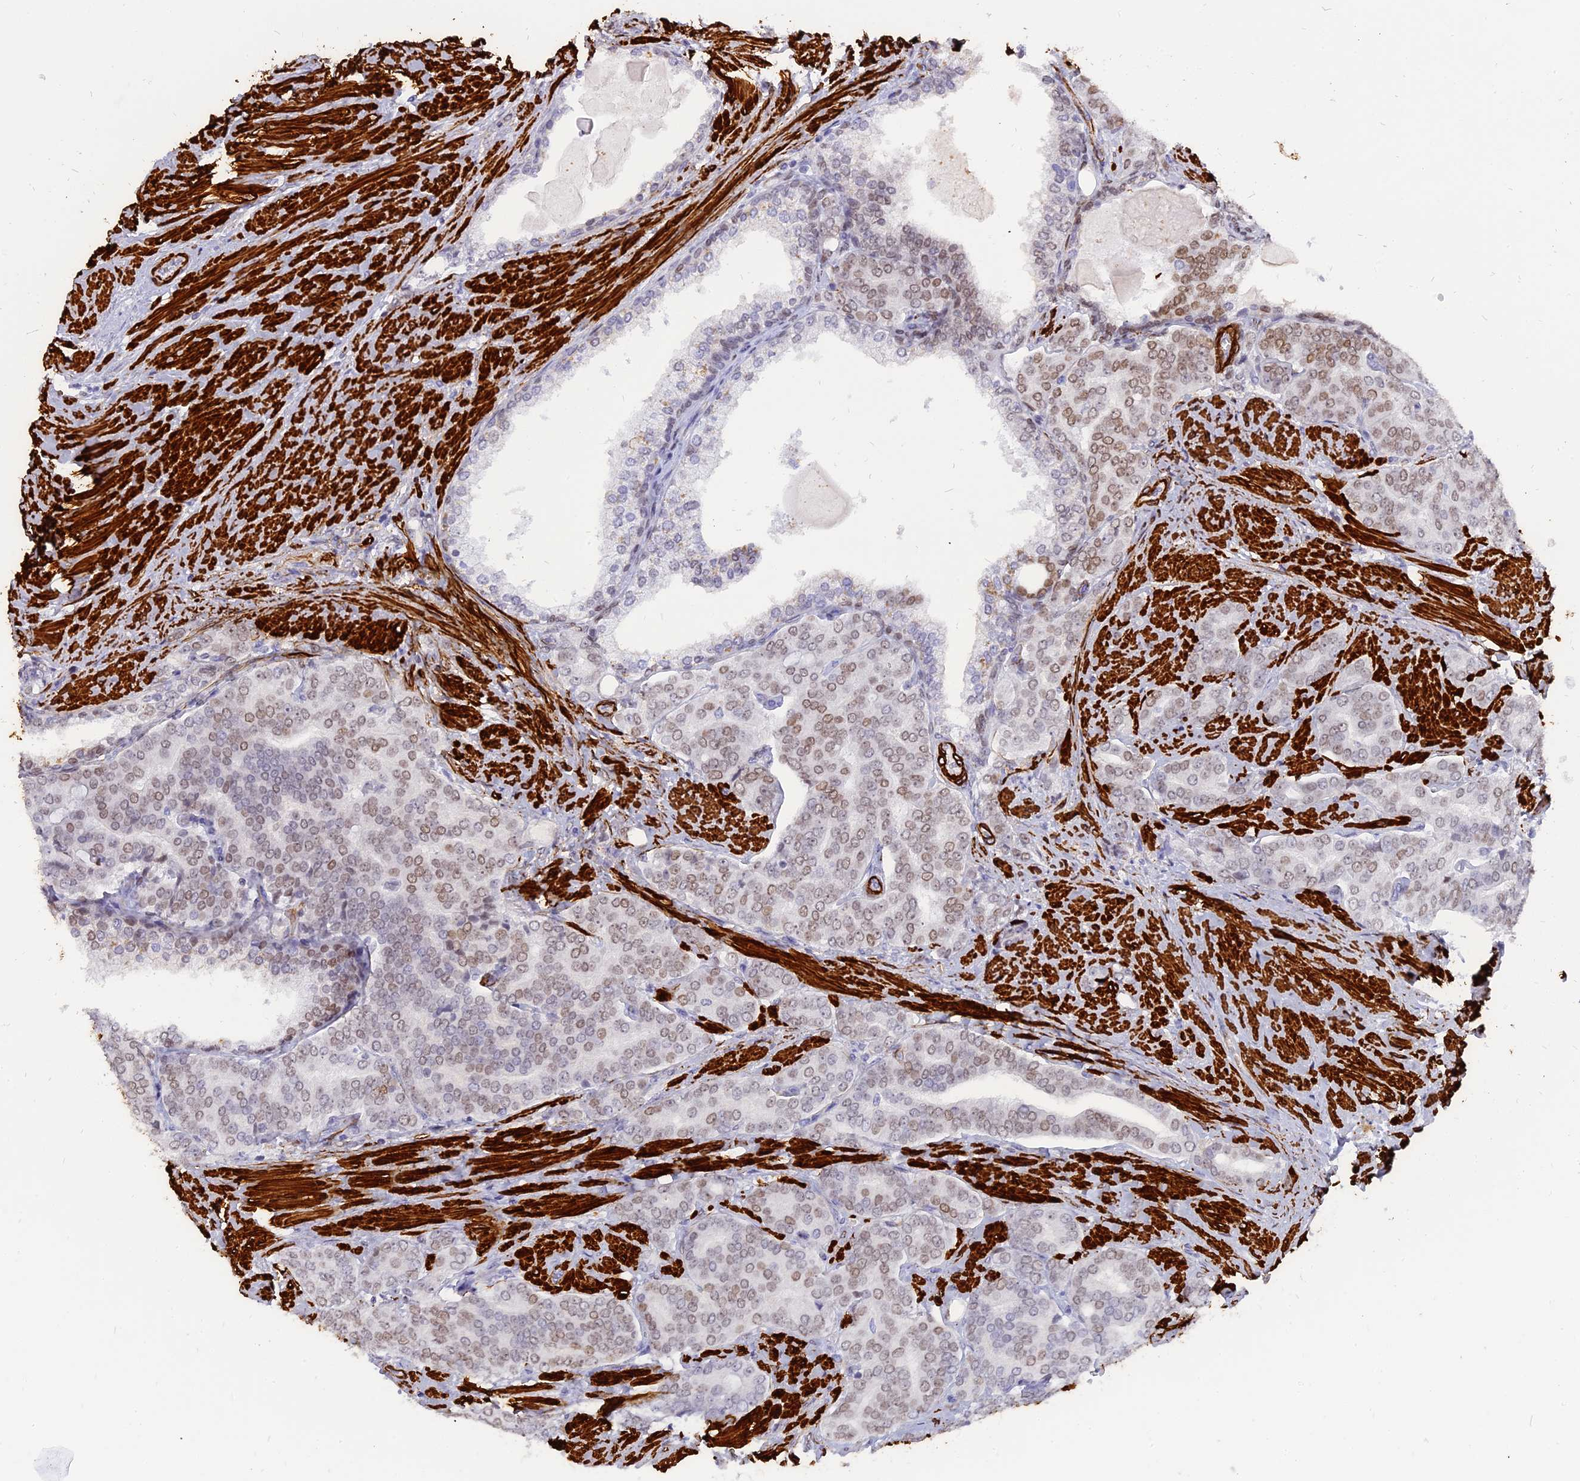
{"staining": {"intensity": "weak", "quantity": "25%-75%", "location": "nuclear"}, "tissue": "prostate cancer", "cell_type": "Tumor cells", "image_type": "cancer", "snomed": [{"axis": "morphology", "description": "Adenocarcinoma, High grade"}, {"axis": "topography", "description": "Prostate"}], "caption": "A photomicrograph showing weak nuclear positivity in approximately 25%-75% of tumor cells in prostate cancer, as visualized by brown immunohistochemical staining.", "gene": "CENPV", "patient": {"sex": "male", "age": 67}}